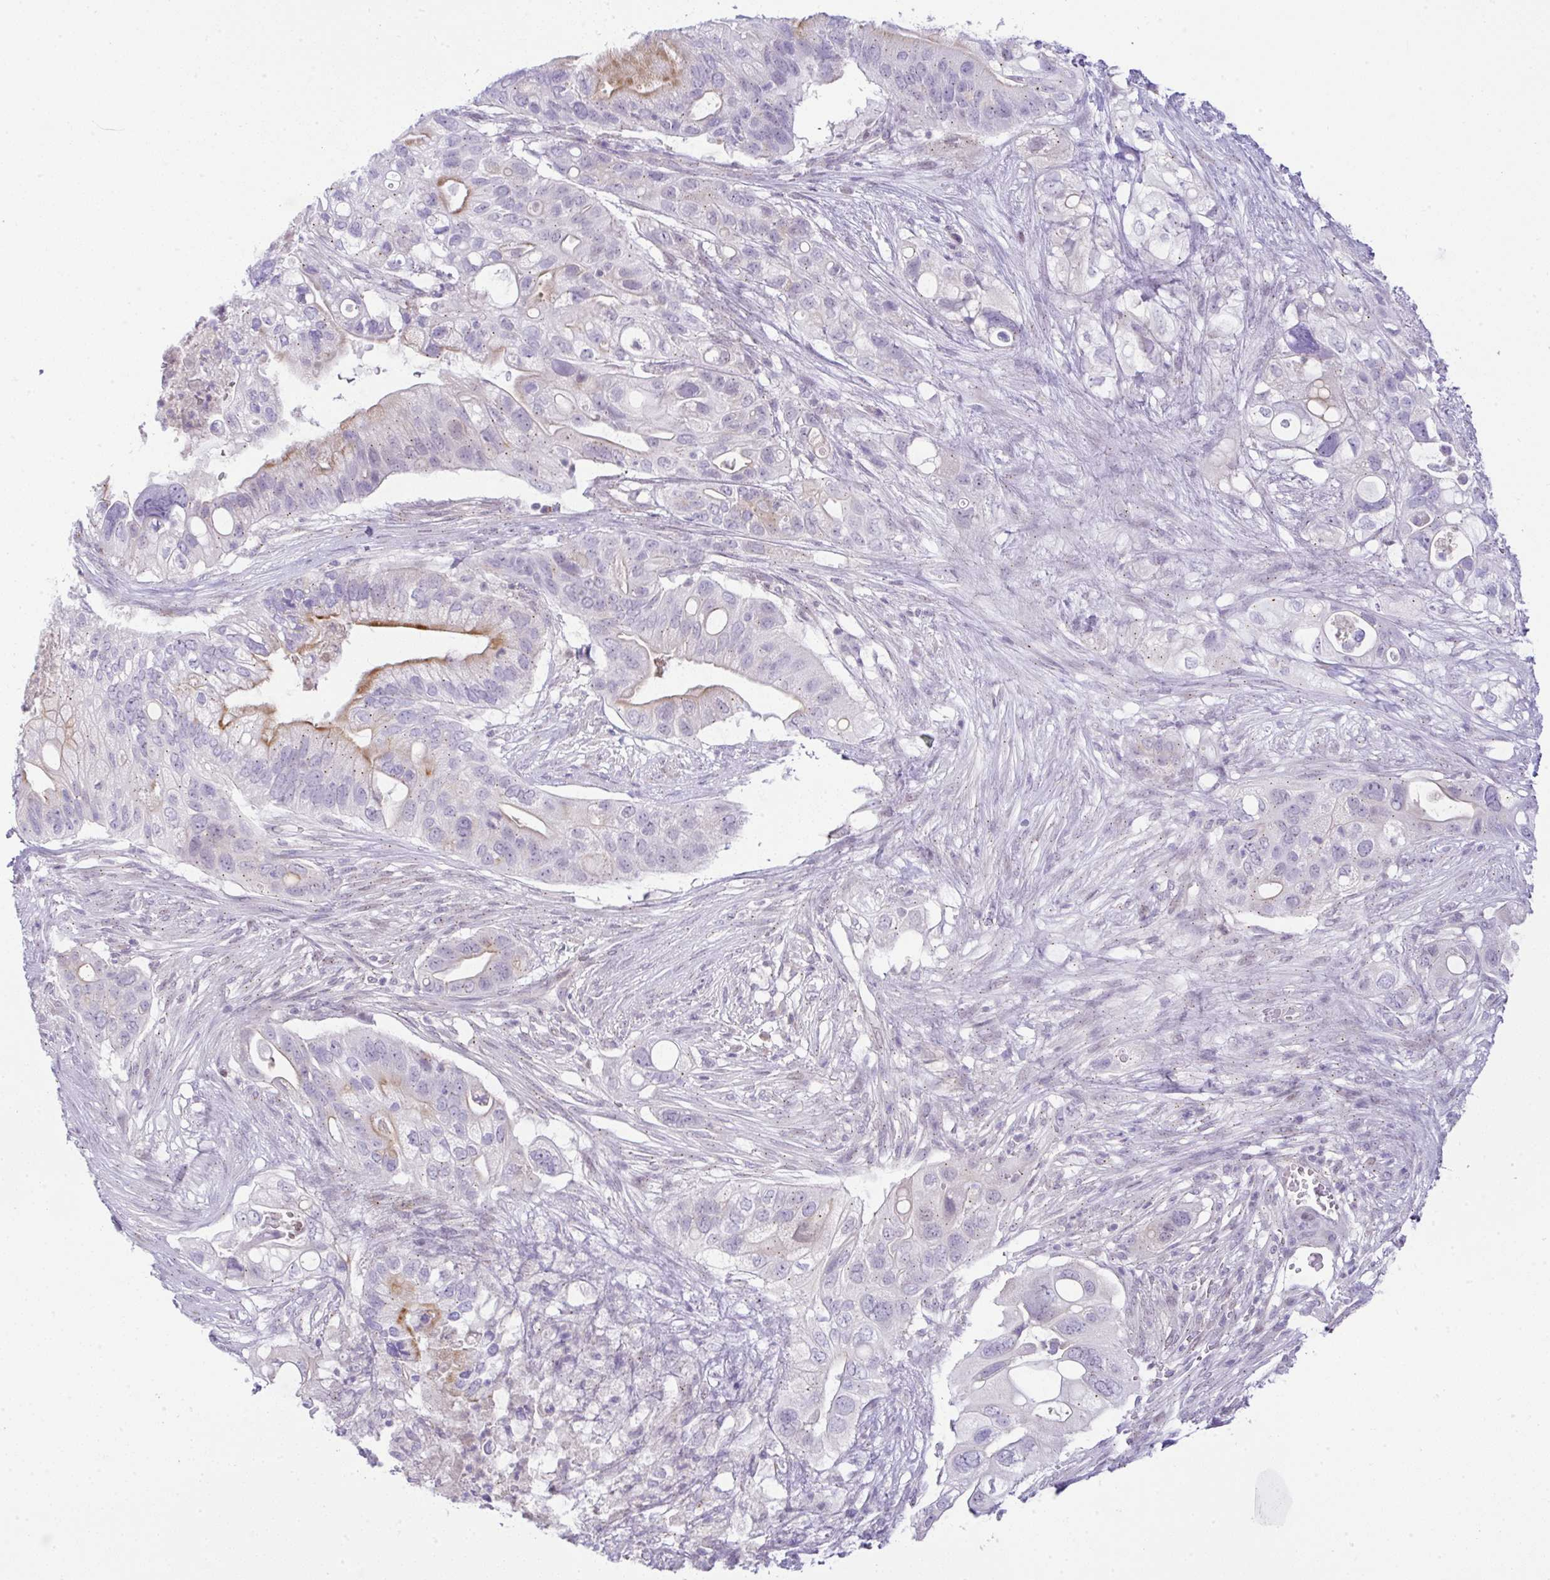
{"staining": {"intensity": "moderate", "quantity": "<25%", "location": "cytoplasmic/membranous"}, "tissue": "pancreatic cancer", "cell_type": "Tumor cells", "image_type": "cancer", "snomed": [{"axis": "morphology", "description": "Adenocarcinoma, NOS"}, {"axis": "topography", "description": "Pancreas"}], "caption": "The histopathology image reveals staining of pancreatic adenocarcinoma, revealing moderate cytoplasmic/membranous protein positivity (brown color) within tumor cells. The protein is shown in brown color, while the nuclei are stained blue.", "gene": "FAM177A1", "patient": {"sex": "female", "age": 72}}